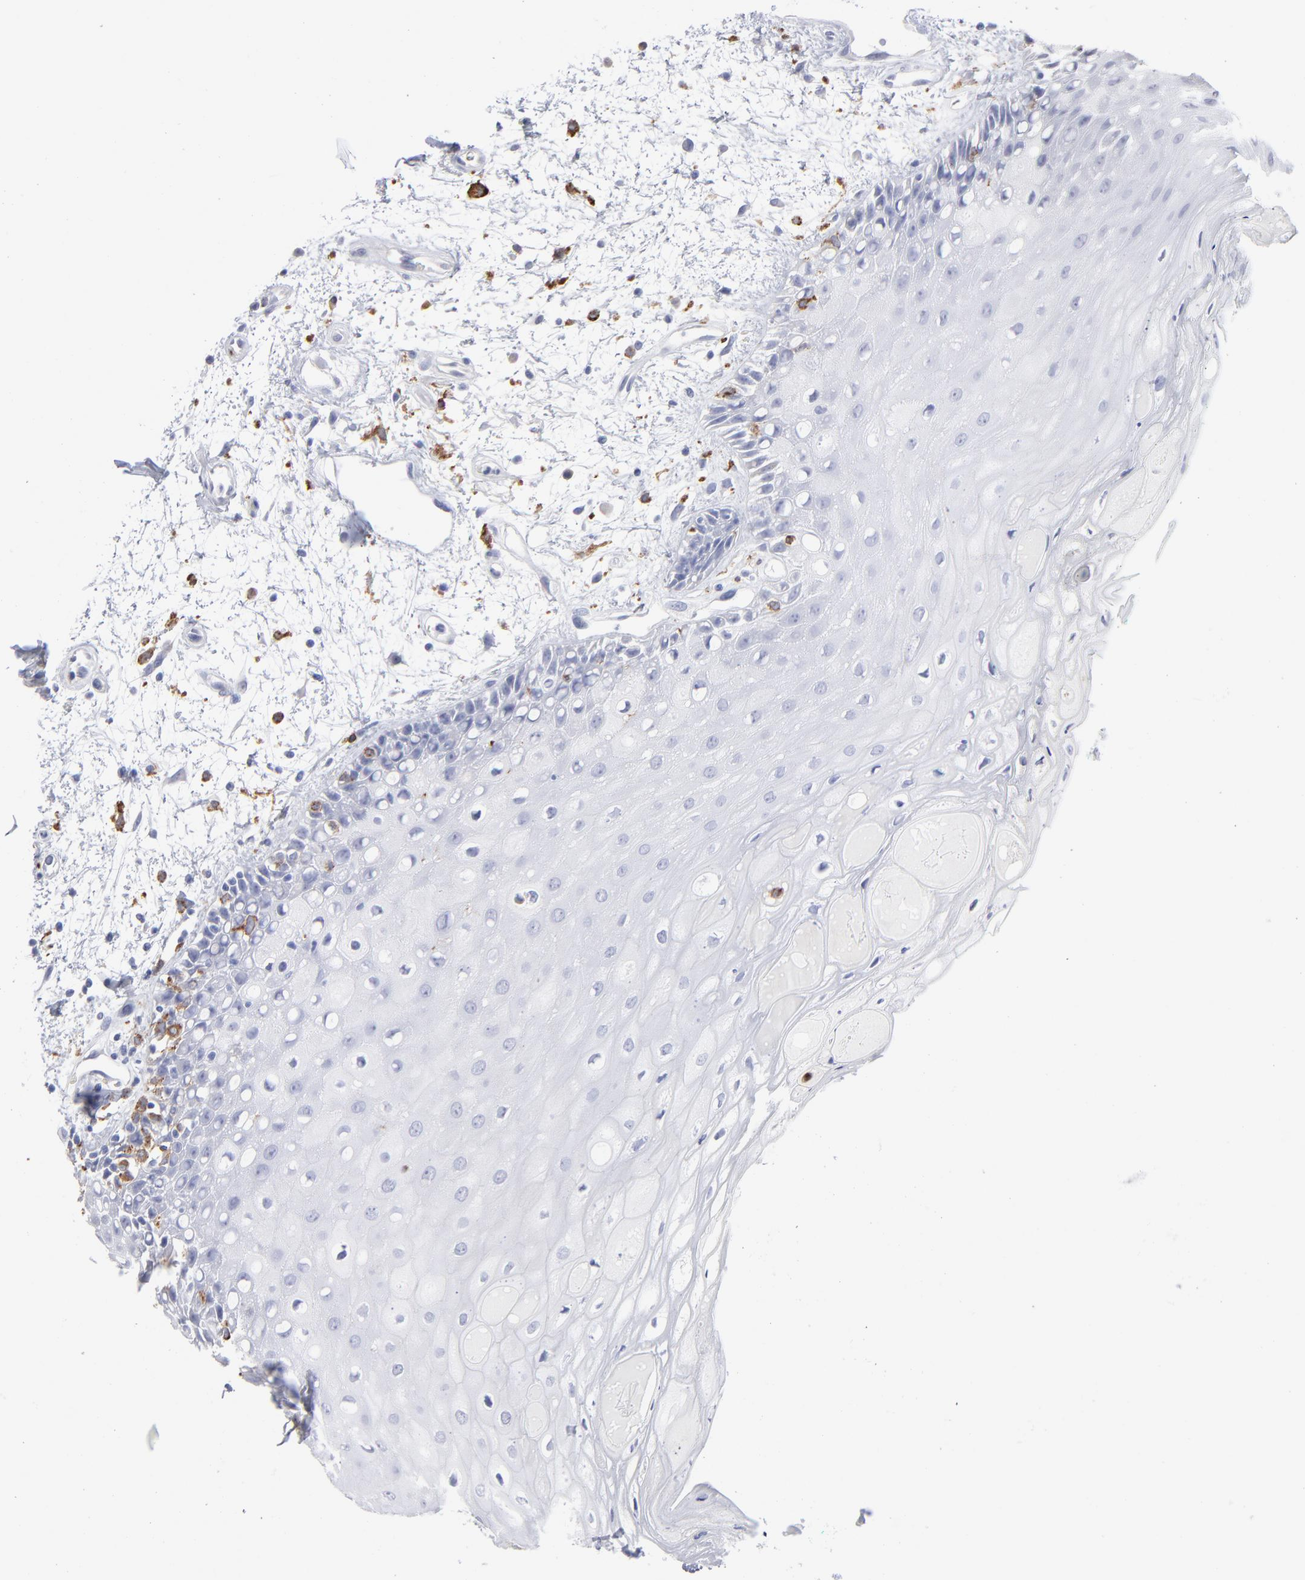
{"staining": {"intensity": "negative", "quantity": "none", "location": "none"}, "tissue": "oral mucosa", "cell_type": "Squamous epithelial cells", "image_type": "normal", "snomed": [{"axis": "morphology", "description": "Normal tissue, NOS"}, {"axis": "morphology", "description": "Squamous cell carcinoma, NOS"}, {"axis": "topography", "description": "Skeletal muscle"}, {"axis": "topography", "description": "Oral tissue"}, {"axis": "topography", "description": "Head-Neck"}], "caption": "A photomicrograph of oral mucosa stained for a protein reveals no brown staining in squamous epithelial cells. (Brightfield microscopy of DAB immunohistochemistry (IHC) at high magnification).", "gene": "CD180", "patient": {"sex": "female", "age": 84}}